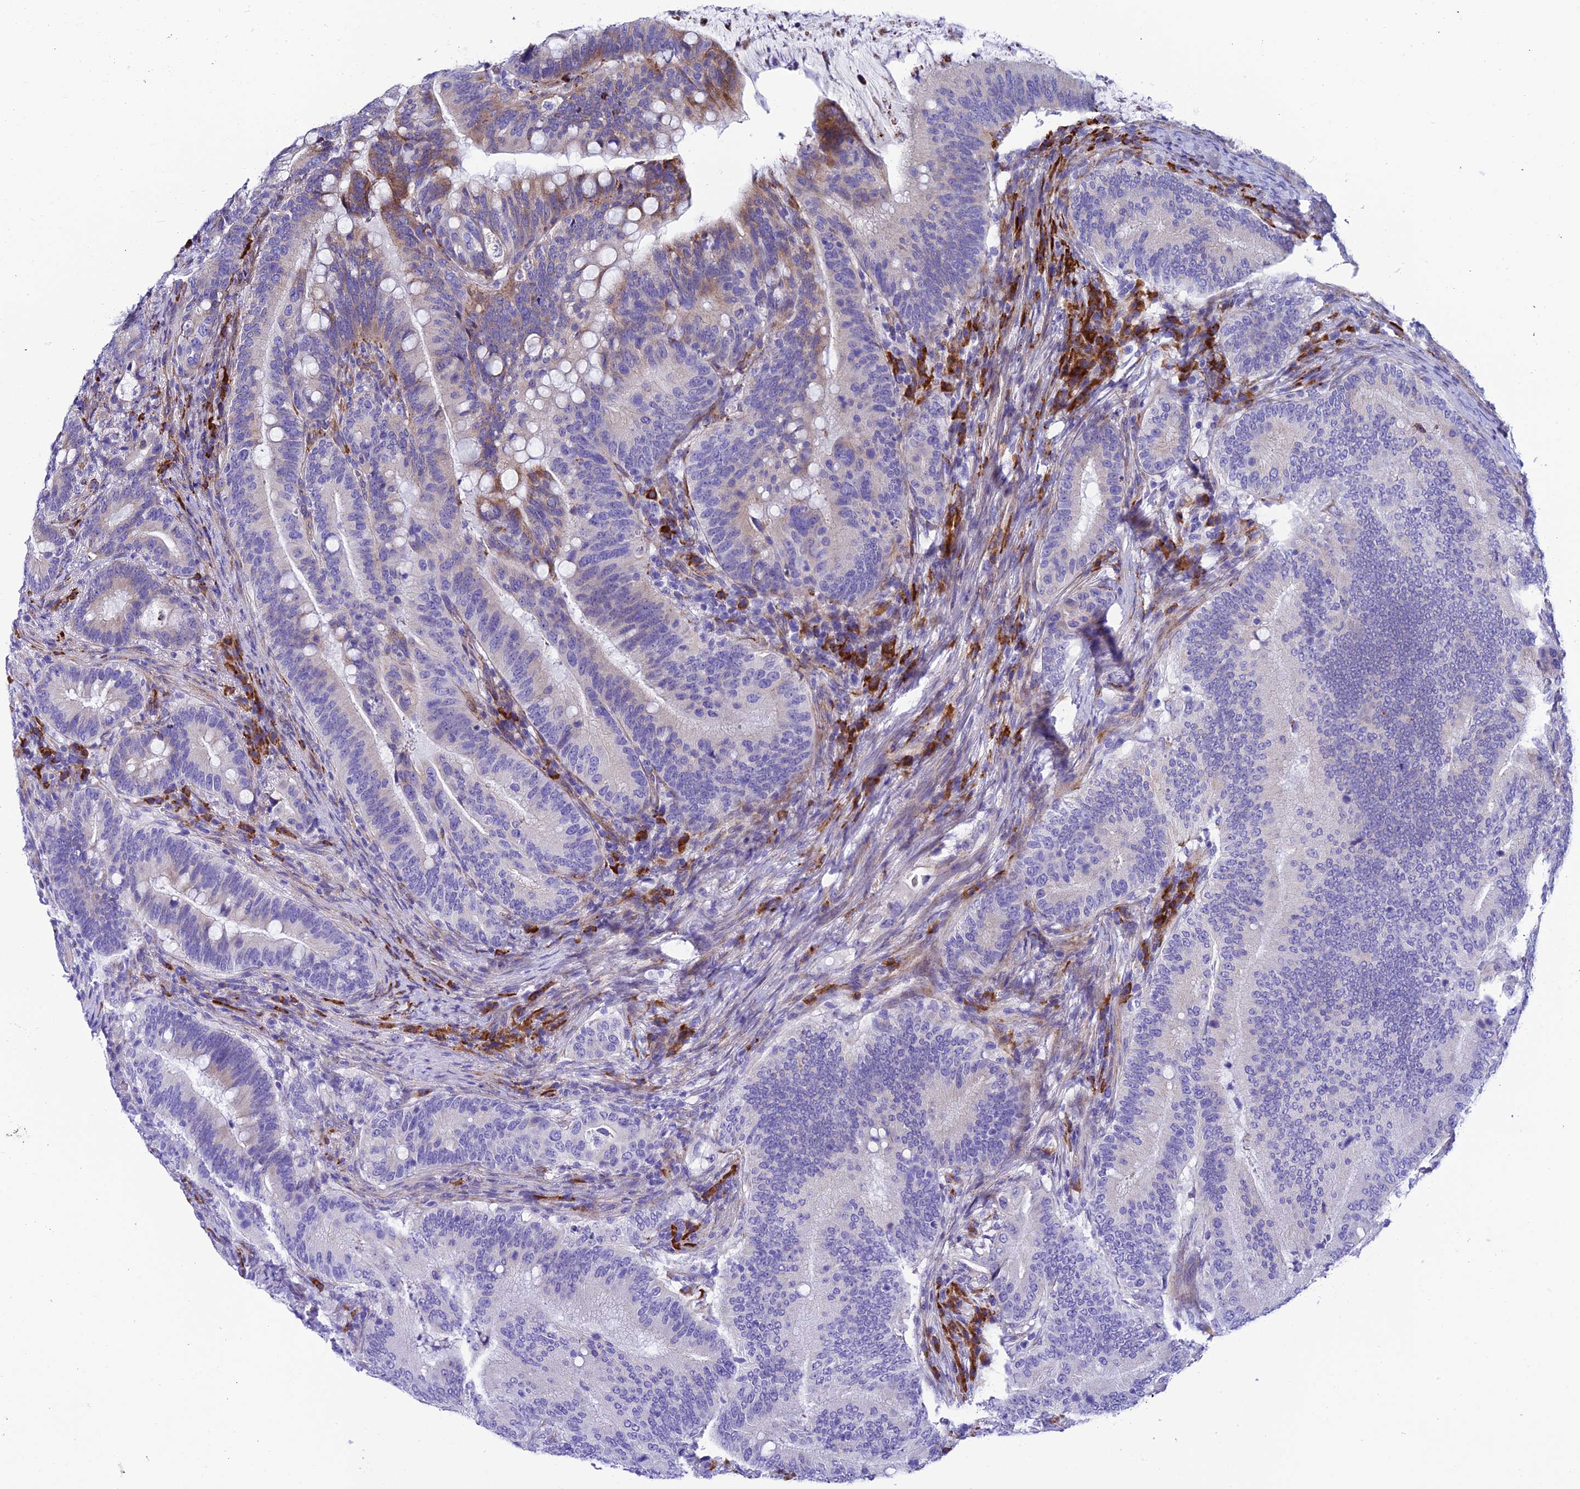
{"staining": {"intensity": "moderate", "quantity": "<25%", "location": "cytoplasmic/membranous"}, "tissue": "colorectal cancer", "cell_type": "Tumor cells", "image_type": "cancer", "snomed": [{"axis": "morphology", "description": "Adenocarcinoma, NOS"}, {"axis": "topography", "description": "Colon"}], "caption": "Colorectal cancer stained for a protein (brown) shows moderate cytoplasmic/membranous positive expression in approximately <25% of tumor cells.", "gene": "MACIR", "patient": {"sex": "female", "age": 66}}